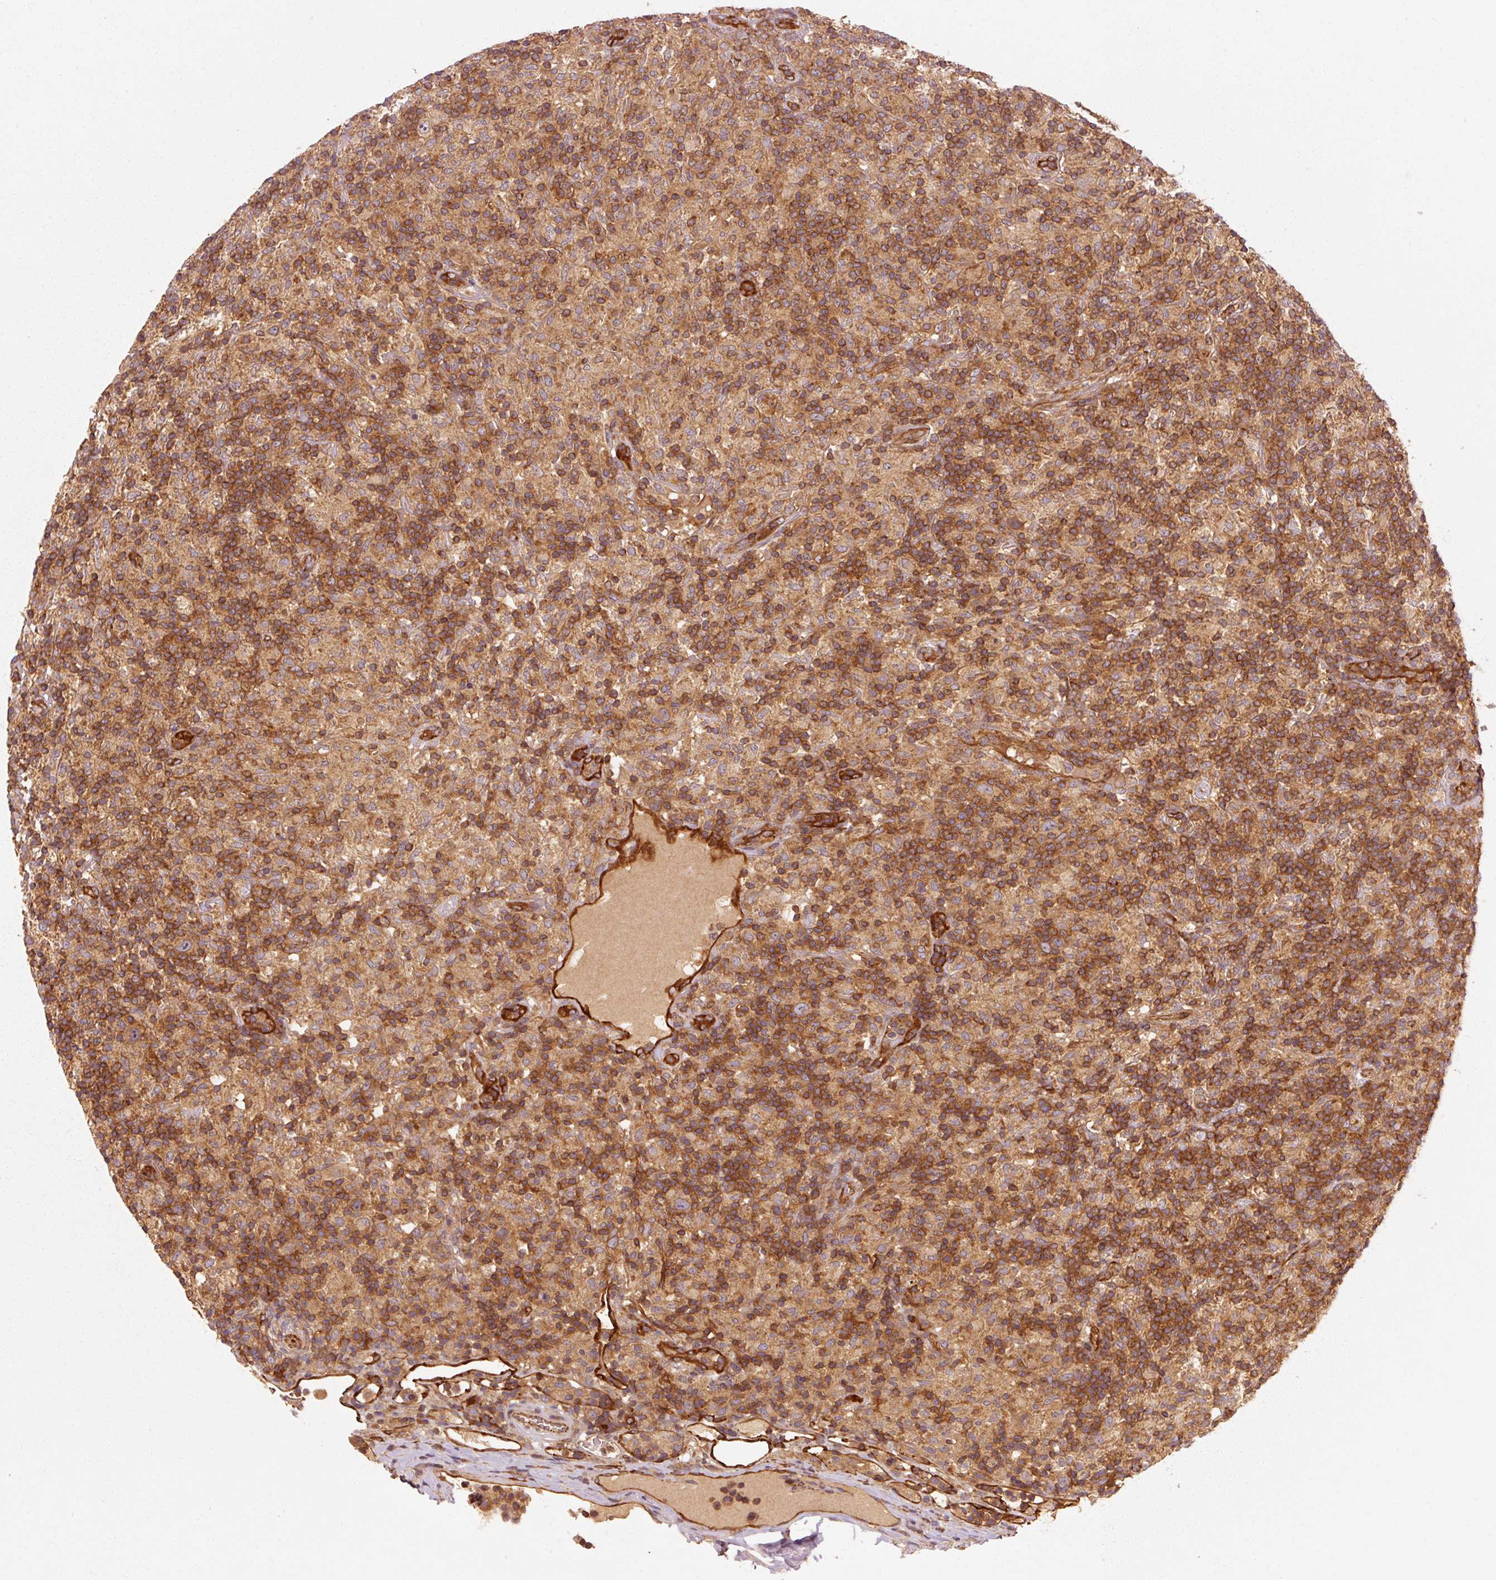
{"staining": {"intensity": "weak", "quantity": ">75%", "location": "cytoplasmic/membranous"}, "tissue": "lymphoma", "cell_type": "Tumor cells", "image_type": "cancer", "snomed": [{"axis": "morphology", "description": "Hodgkin's disease, NOS"}, {"axis": "topography", "description": "Lymph node"}], "caption": "Protein staining shows weak cytoplasmic/membranous positivity in approximately >75% of tumor cells in Hodgkin's disease.", "gene": "CTNNA1", "patient": {"sex": "male", "age": 70}}